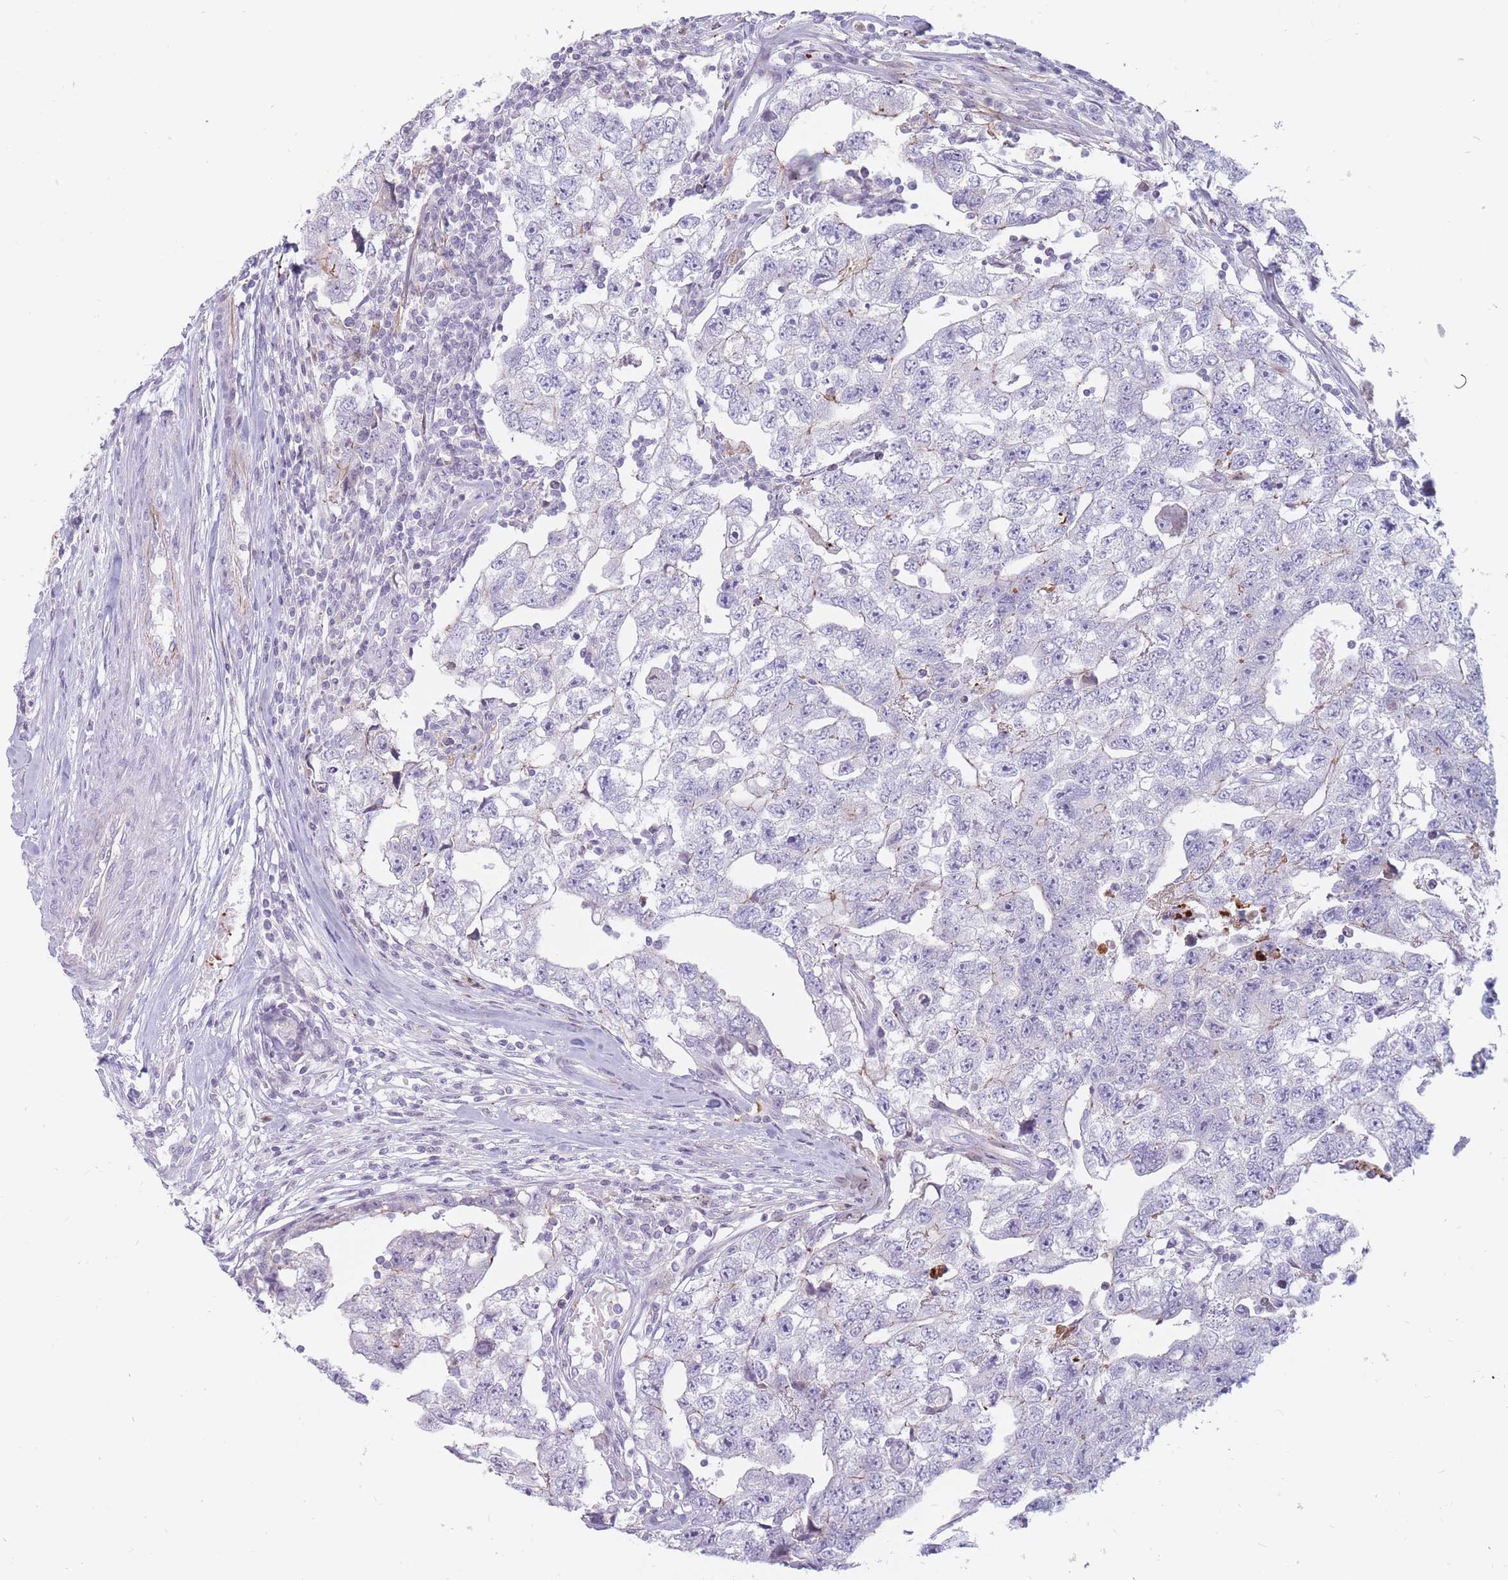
{"staining": {"intensity": "negative", "quantity": "none", "location": "none"}, "tissue": "testis cancer", "cell_type": "Tumor cells", "image_type": "cancer", "snomed": [{"axis": "morphology", "description": "Carcinoma, Embryonal, NOS"}, {"axis": "topography", "description": "Testis"}], "caption": "Image shows no significant protein positivity in tumor cells of embryonal carcinoma (testis).", "gene": "PTGDR", "patient": {"sex": "male", "age": 22}}